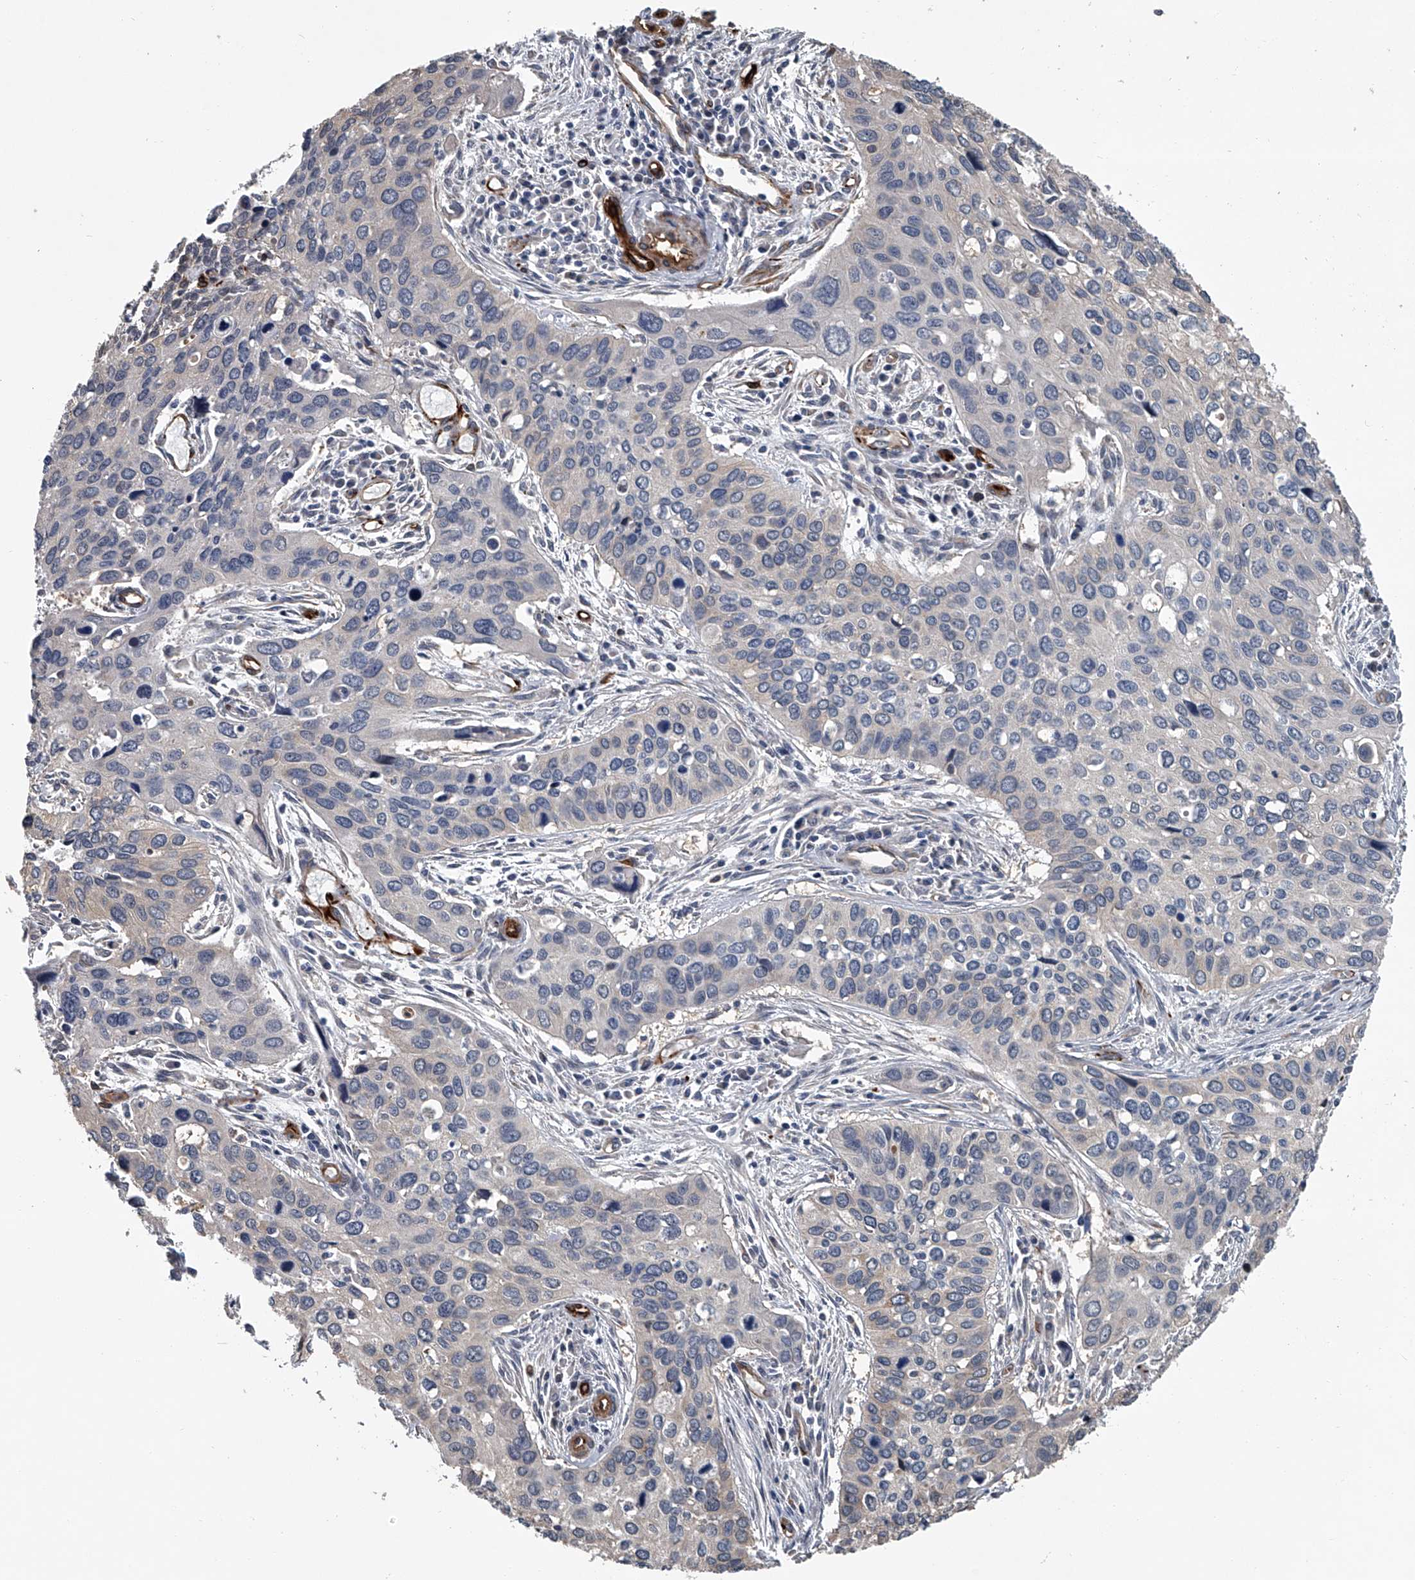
{"staining": {"intensity": "negative", "quantity": "none", "location": "none"}, "tissue": "cervical cancer", "cell_type": "Tumor cells", "image_type": "cancer", "snomed": [{"axis": "morphology", "description": "Squamous cell carcinoma, NOS"}, {"axis": "topography", "description": "Cervix"}], "caption": "This is an immunohistochemistry photomicrograph of human cervical squamous cell carcinoma. There is no staining in tumor cells.", "gene": "LDLRAD2", "patient": {"sex": "female", "age": 55}}